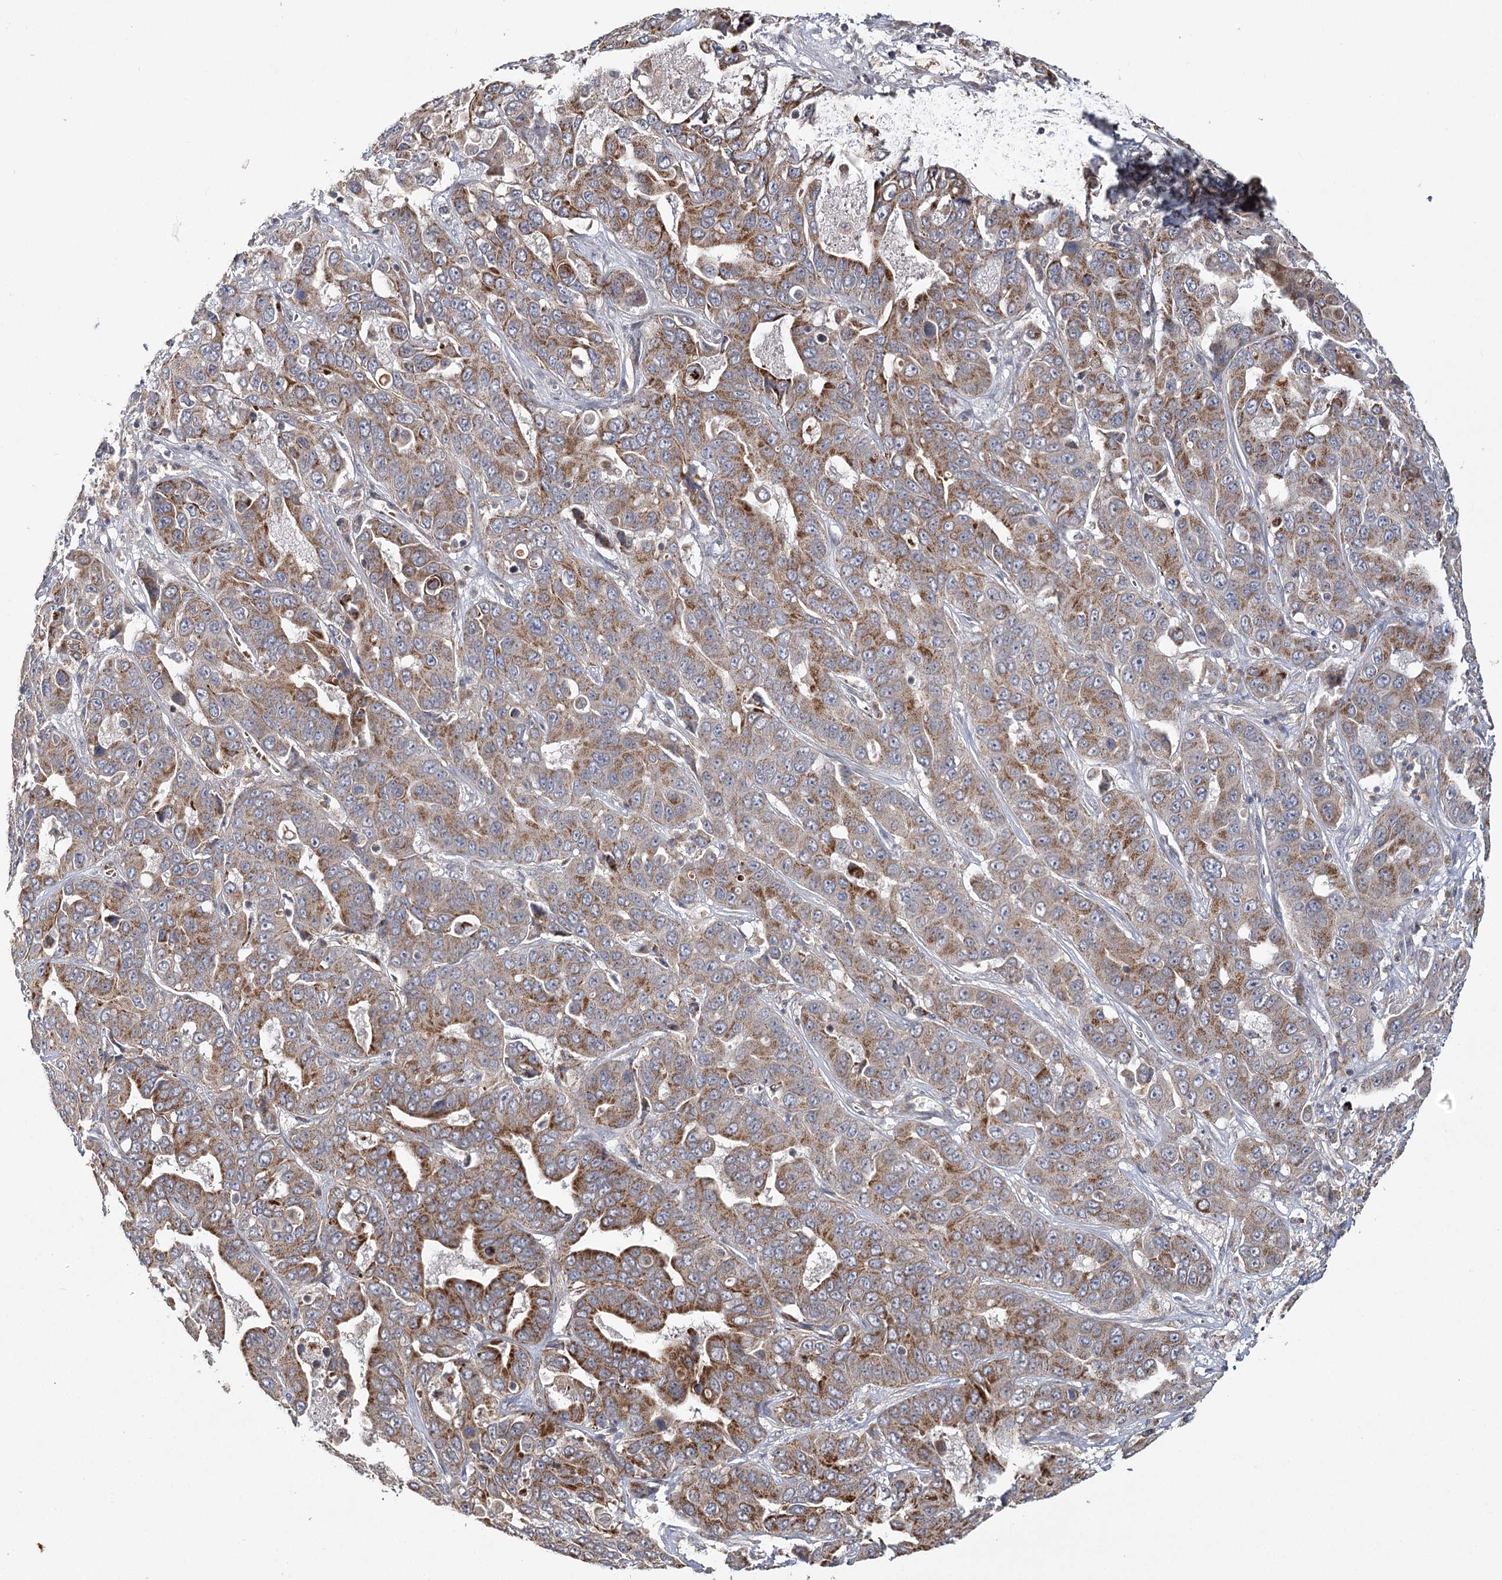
{"staining": {"intensity": "moderate", "quantity": ">75%", "location": "cytoplasmic/membranous"}, "tissue": "liver cancer", "cell_type": "Tumor cells", "image_type": "cancer", "snomed": [{"axis": "morphology", "description": "Cholangiocarcinoma"}, {"axis": "topography", "description": "Liver"}], "caption": "Immunohistochemical staining of liver cancer (cholangiocarcinoma) reveals medium levels of moderate cytoplasmic/membranous expression in about >75% of tumor cells.", "gene": "ZNRF3", "patient": {"sex": "female", "age": 52}}